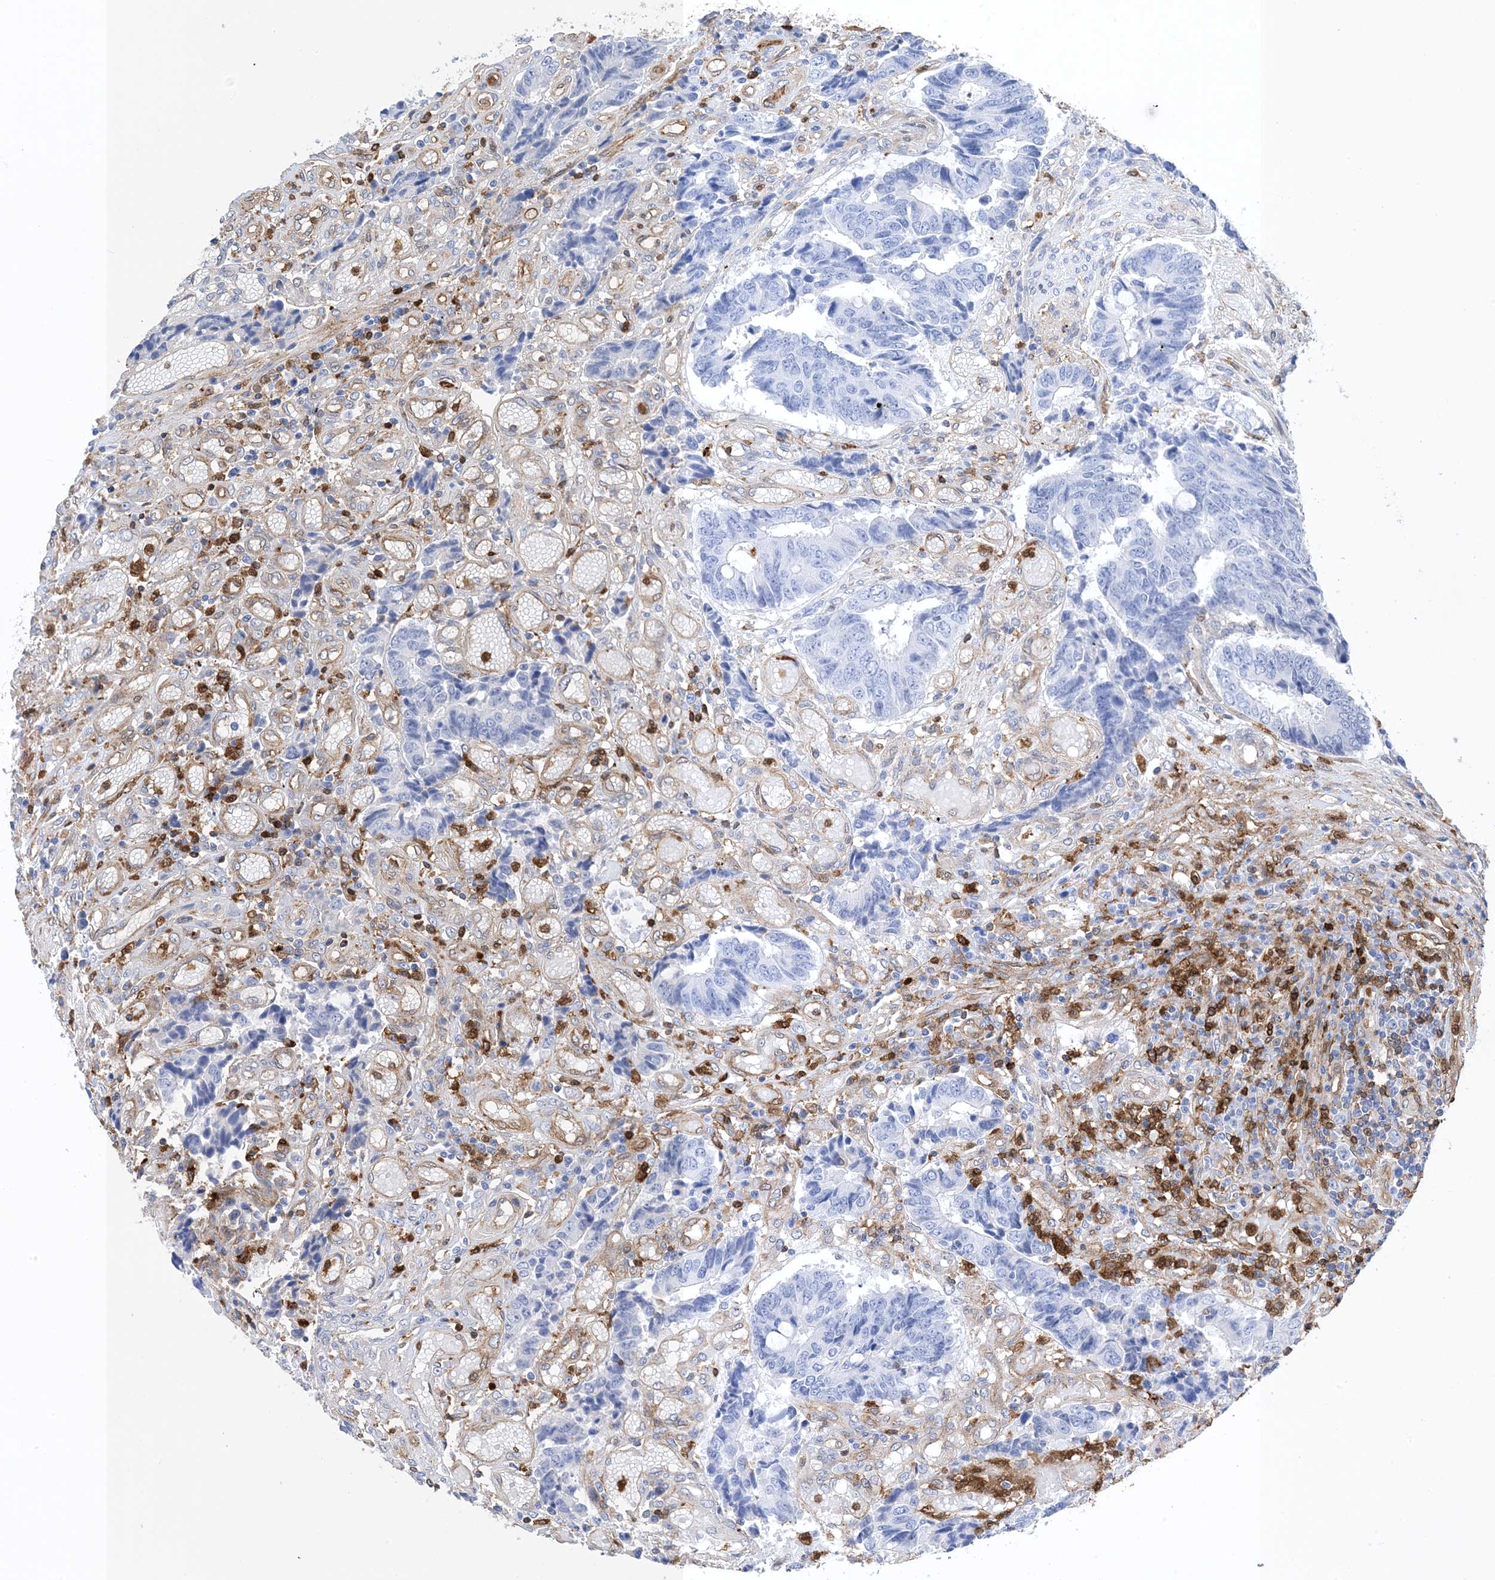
{"staining": {"intensity": "negative", "quantity": "none", "location": "none"}, "tissue": "colorectal cancer", "cell_type": "Tumor cells", "image_type": "cancer", "snomed": [{"axis": "morphology", "description": "Adenocarcinoma, NOS"}, {"axis": "topography", "description": "Rectum"}], "caption": "Tumor cells are negative for brown protein staining in colorectal cancer (adenocarcinoma). (Stains: DAB (3,3'-diaminobenzidine) immunohistochemistry with hematoxylin counter stain, Microscopy: brightfield microscopy at high magnification).", "gene": "ANXA1", "patient": {"sex": "male", "age": 84}}